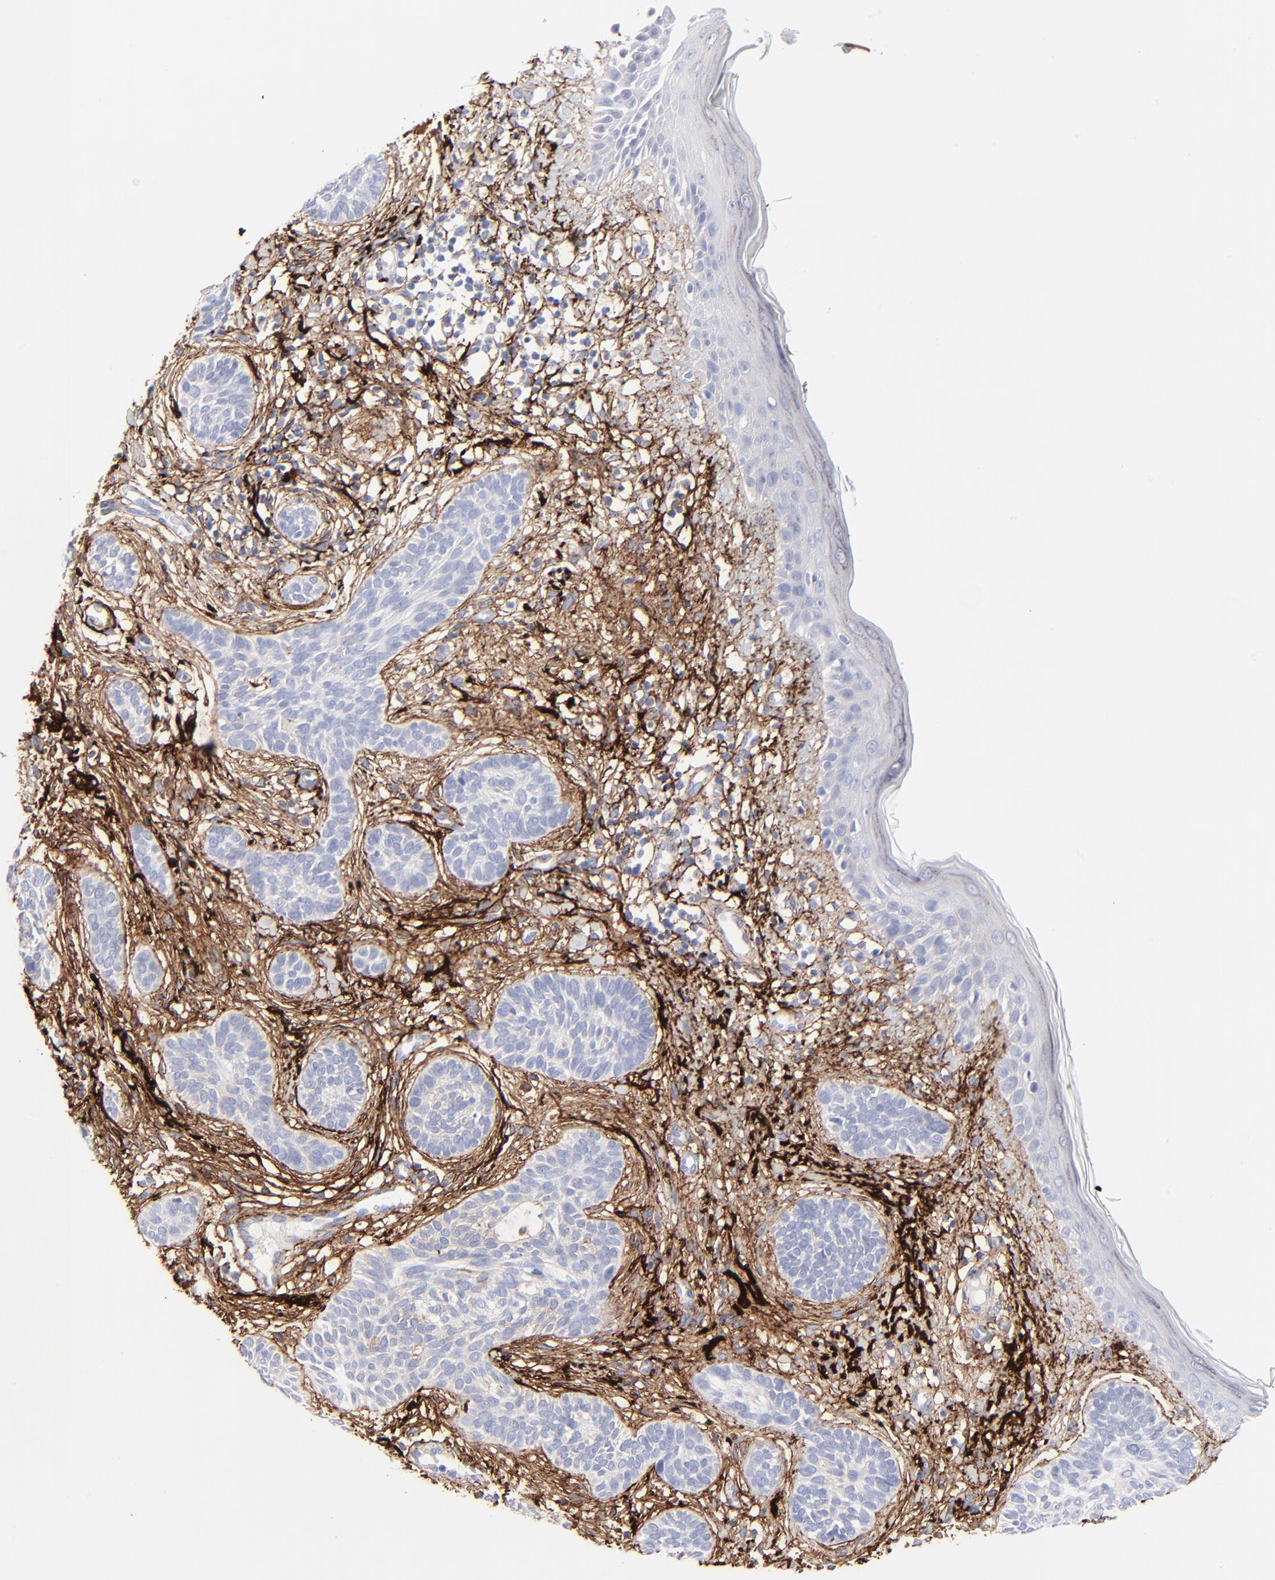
{"staining": {"intensity": "negative", "quantity": "none", "location": "none"}, "tissue": "skin cancer", "cell_type": "Tumor cells", "image_type": "cancer", "snomed": [{"axis": "morphology", "description": "Normal tissue, NOS"}, {"axis": "morphology", "description": "Basal cell carcinoma"}, {"axis": "topography", "description": "Skin"}], "caption": "Photomicrograph shows no significant protein expression in tumor cells of basal cell carcinoma (skin).", "gene": "FBLN2", "patient": {"sex": "male", "age": 63}}